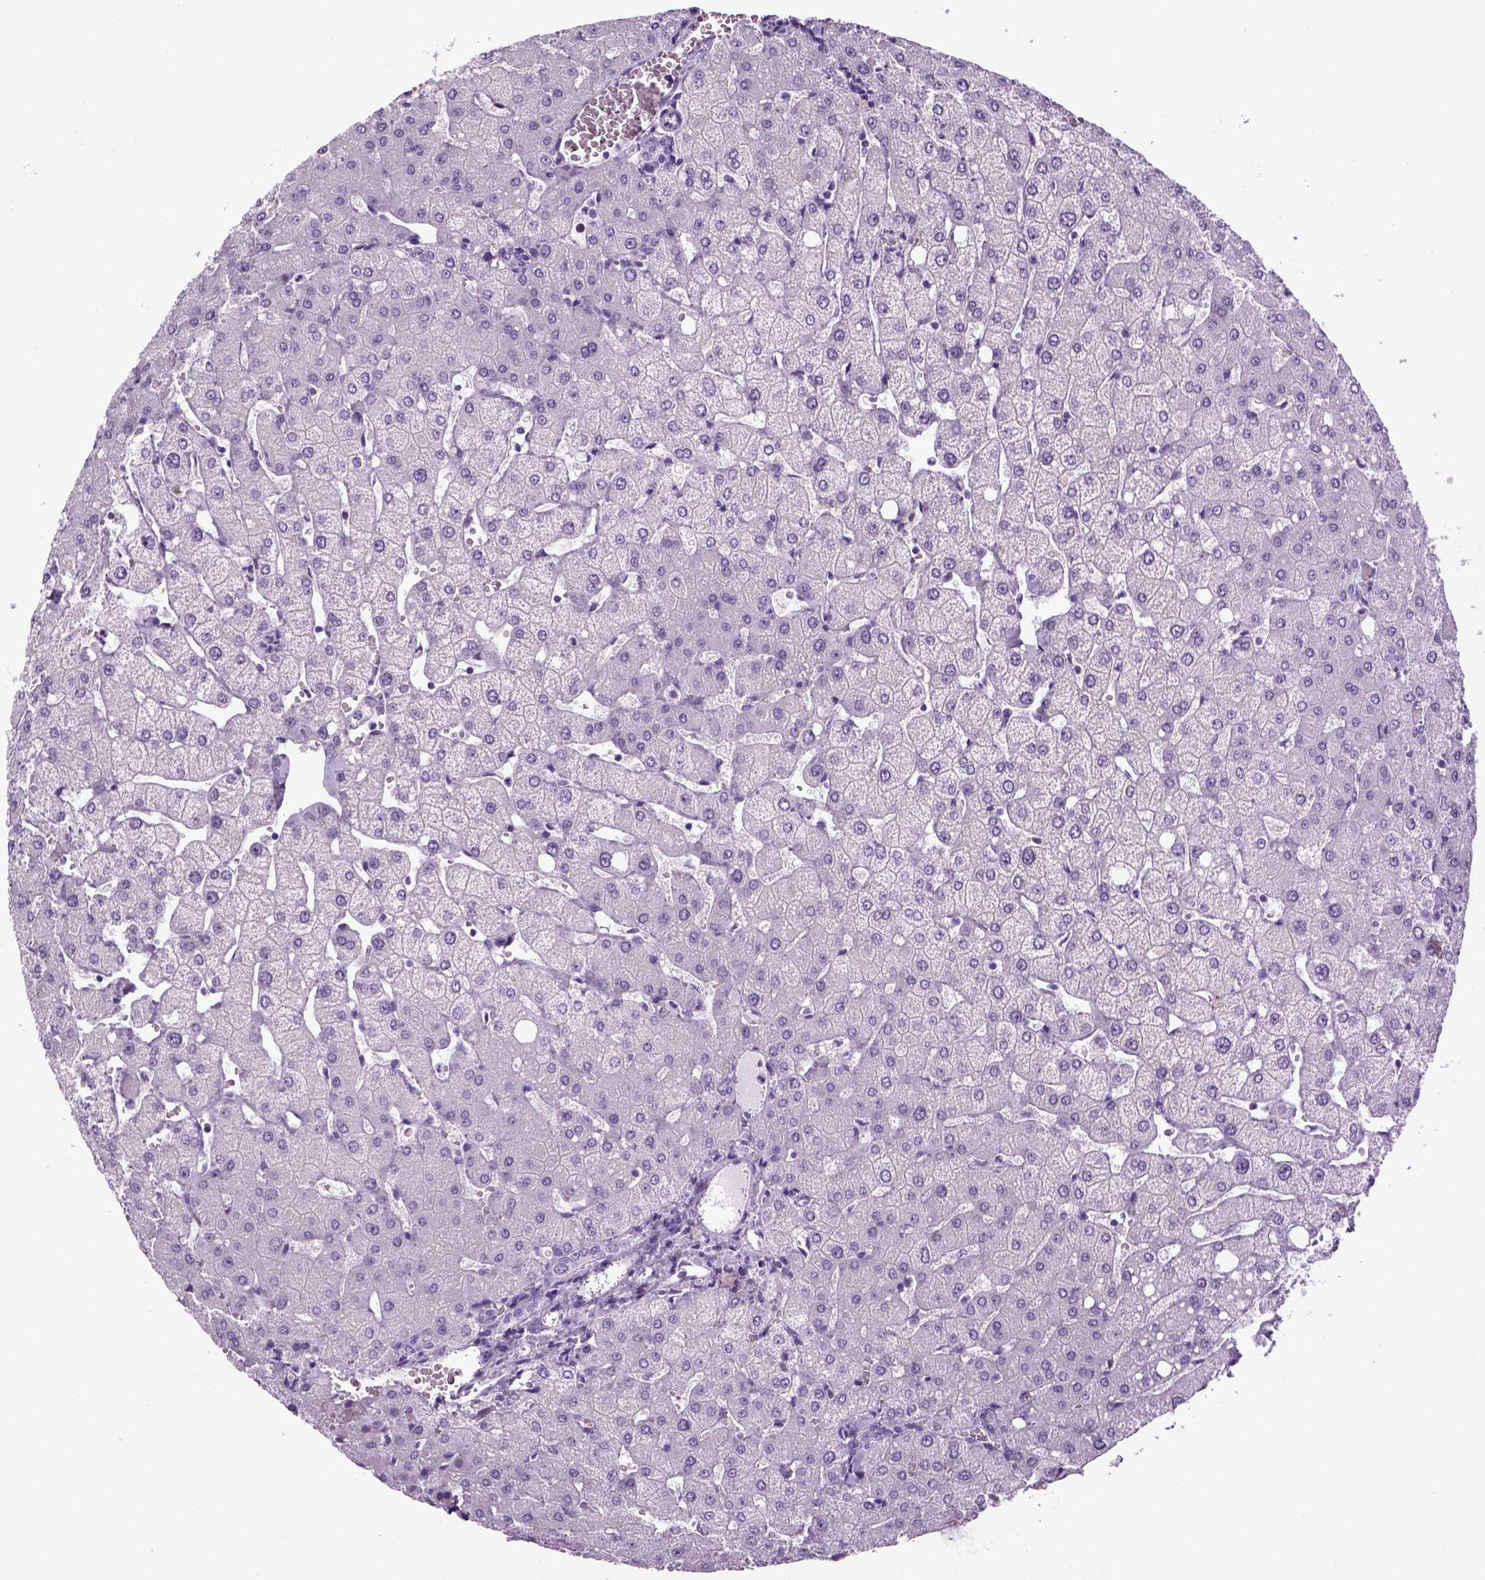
{"staining": {"intensity": "negative", "quantity": "none", "location": "none"}, "tissue": "liver", "cell_type": "Cholangiocytes", "image_type": "normal", "snomed": [{"axis": "morphology", "description": "Normal tissue, NOS"}, {"axis": "topography", "description": "Liver"}], "caption": "Immunohistochemistry (IHC) micrograph of normal liver: liver stained with DAB (3,3'-diaminobenzidine) displays no significant protein expression in cholangiocytes.", "gene": "HMCN2", "patient": {"sex": "female", "age": 54}}